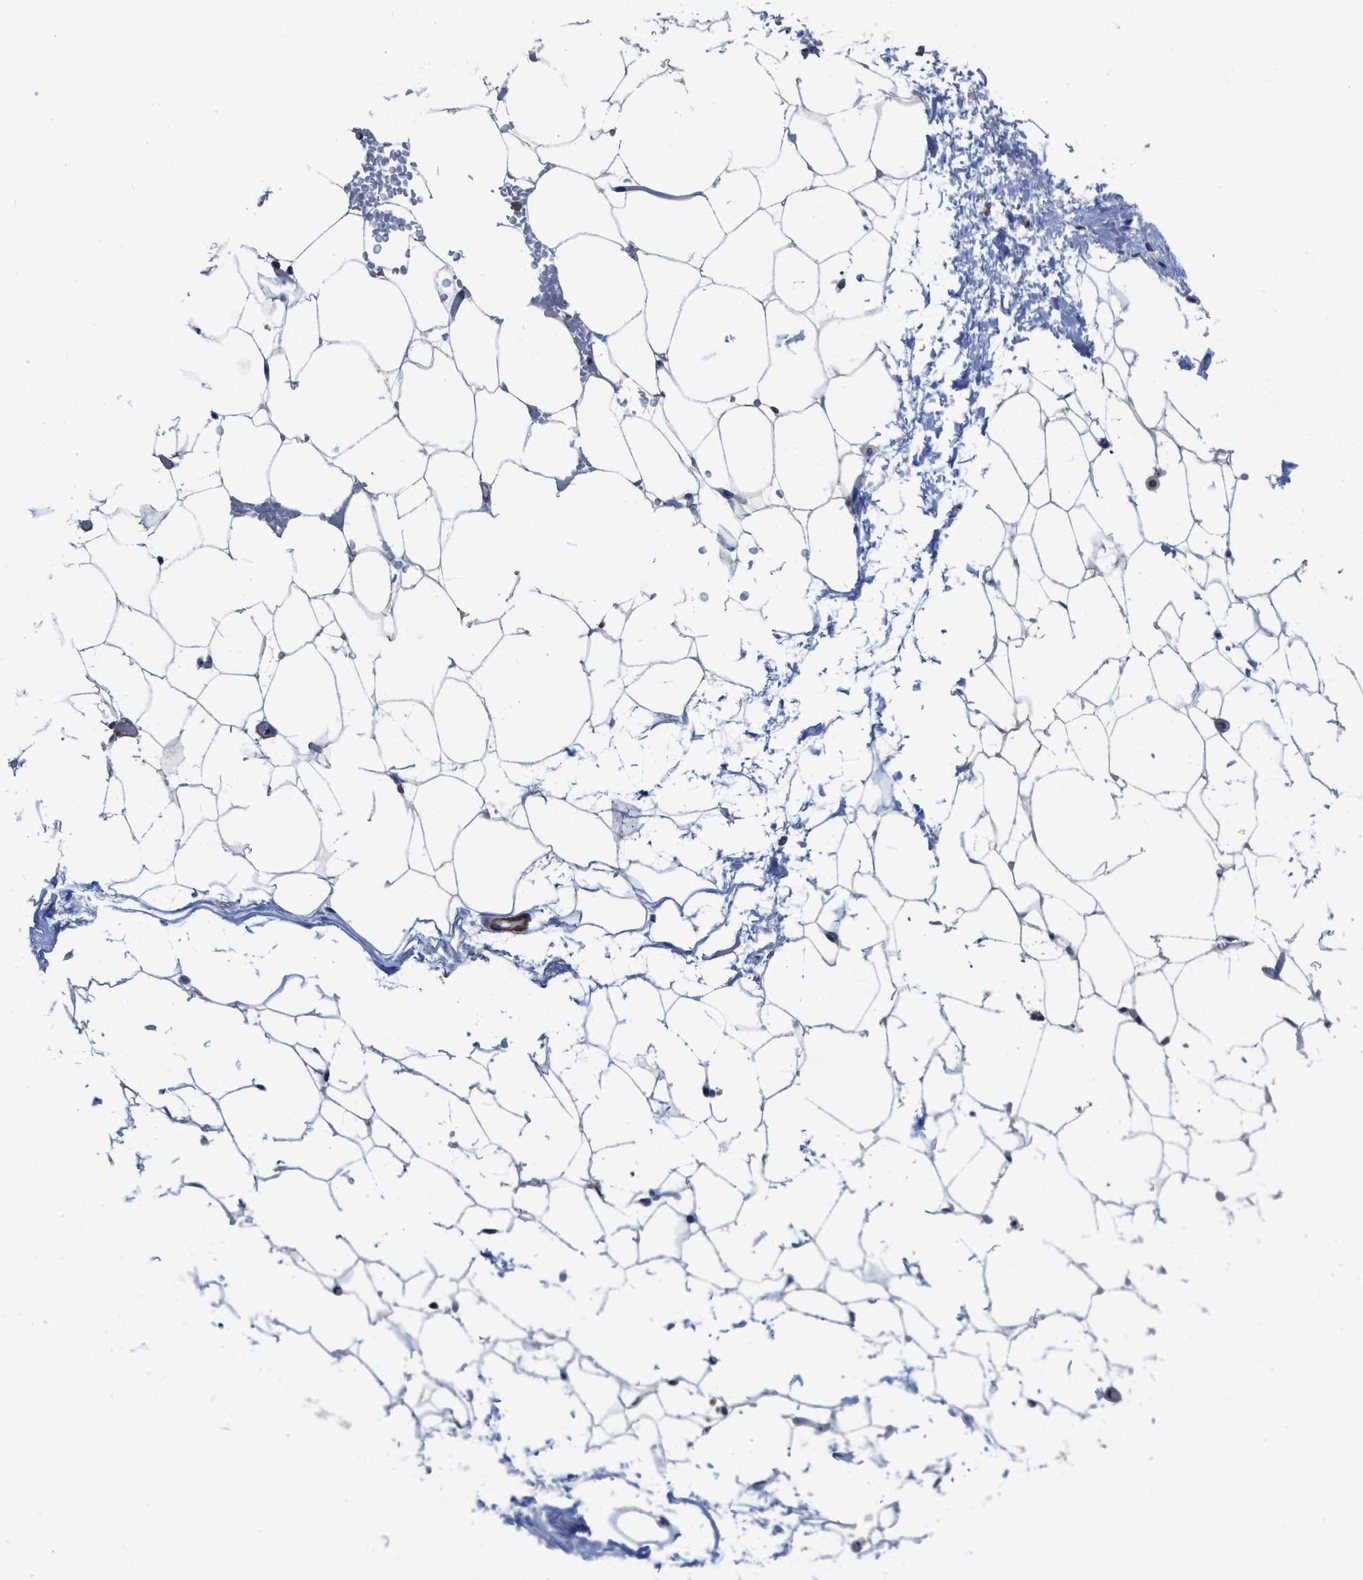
{"staining": {"intensity": "moderate", "quantity": "<25%", "location": "cytoplasmic/membranous"}, "tissue": "adipose tissue", "cell_type": "Adipocytes", "image_type": "normal", "snomed": [{"axis": "morphology", "description": "Normal tissue, NOS"}, {"axis": "topography", "description": "Breast"}, {"axis": "topography", "description": "Soft tissue"}], "caption": "The image reveals immunohistochemical staining of normal adipose tissue. There is moderate cytoplasmic/membranous expression is seen in approximately <25% of adipocytes. (DAB IHC with brightfield microscopy, high magnification).", "gene": "ARHGEF26", "patient": {"sex": "female", "age": 75}}